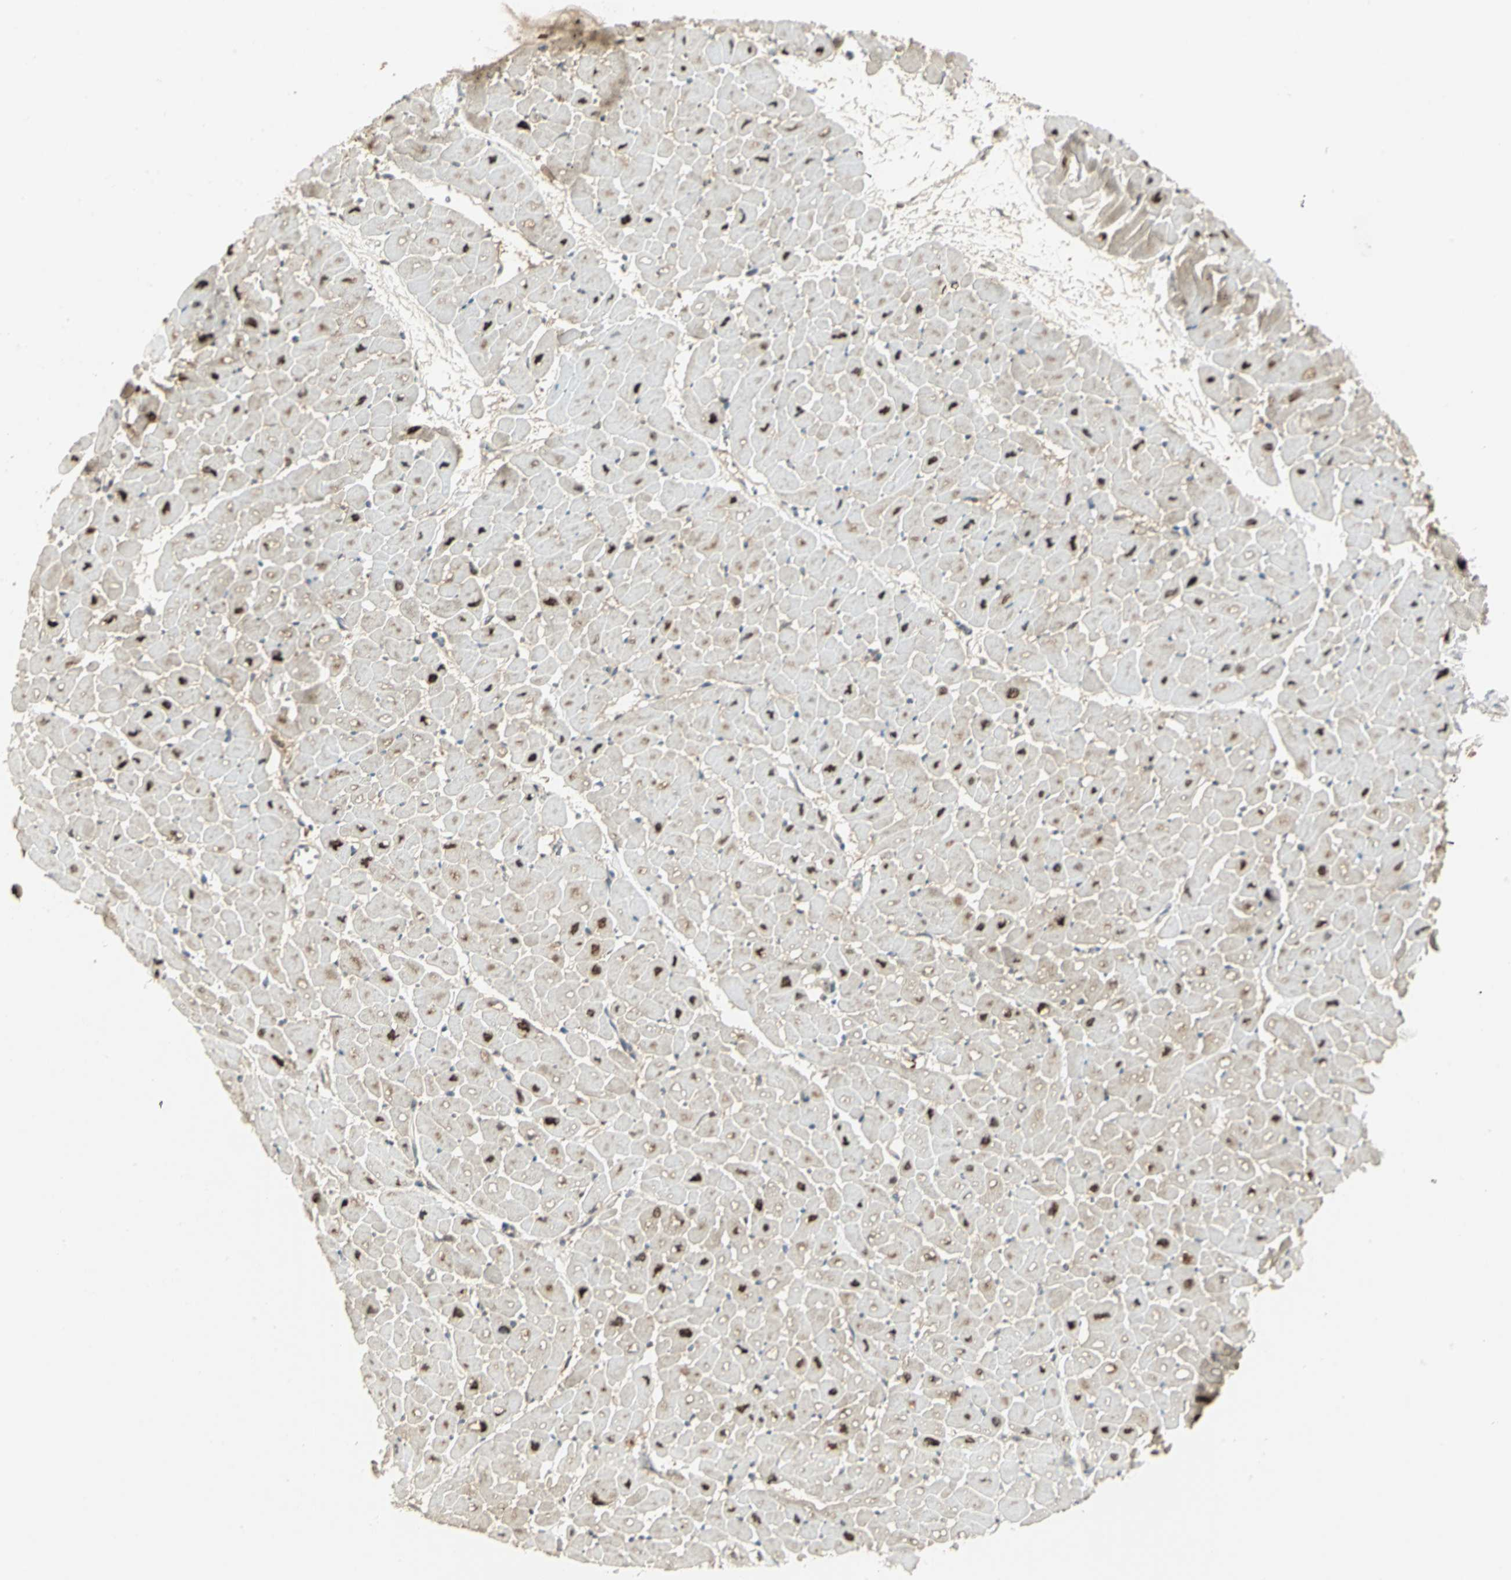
{"staining": {"intensity": "strong", "quantity": ">75%", "location": "nuclear"}, "tissue": "heart muscle", "cell_type": "Cardiomyocytes", "image_type": "normal", "snomed": [{"axis": "morphology", "description": "Normal tissue, NOS"}, {"axis": "topography", "description": "Heart"}], "caption": "High-magnification brightfield microscopy of benign heart muscle stained with DAB (3,3'-diaminobenzidine) (brown) and counterstained with hematoxylin (blue). cardiomyocytes exhibit strong nuclear positivity is present in about>75% of cells. (Stains: DAB (3,3'-diaminobenzidine) in brown, nuclei in blue, Microscopy: brightfield microscopy at high magnification).", "gene": "PSMC4", "patient": {"sex": "male", "age": 45}}